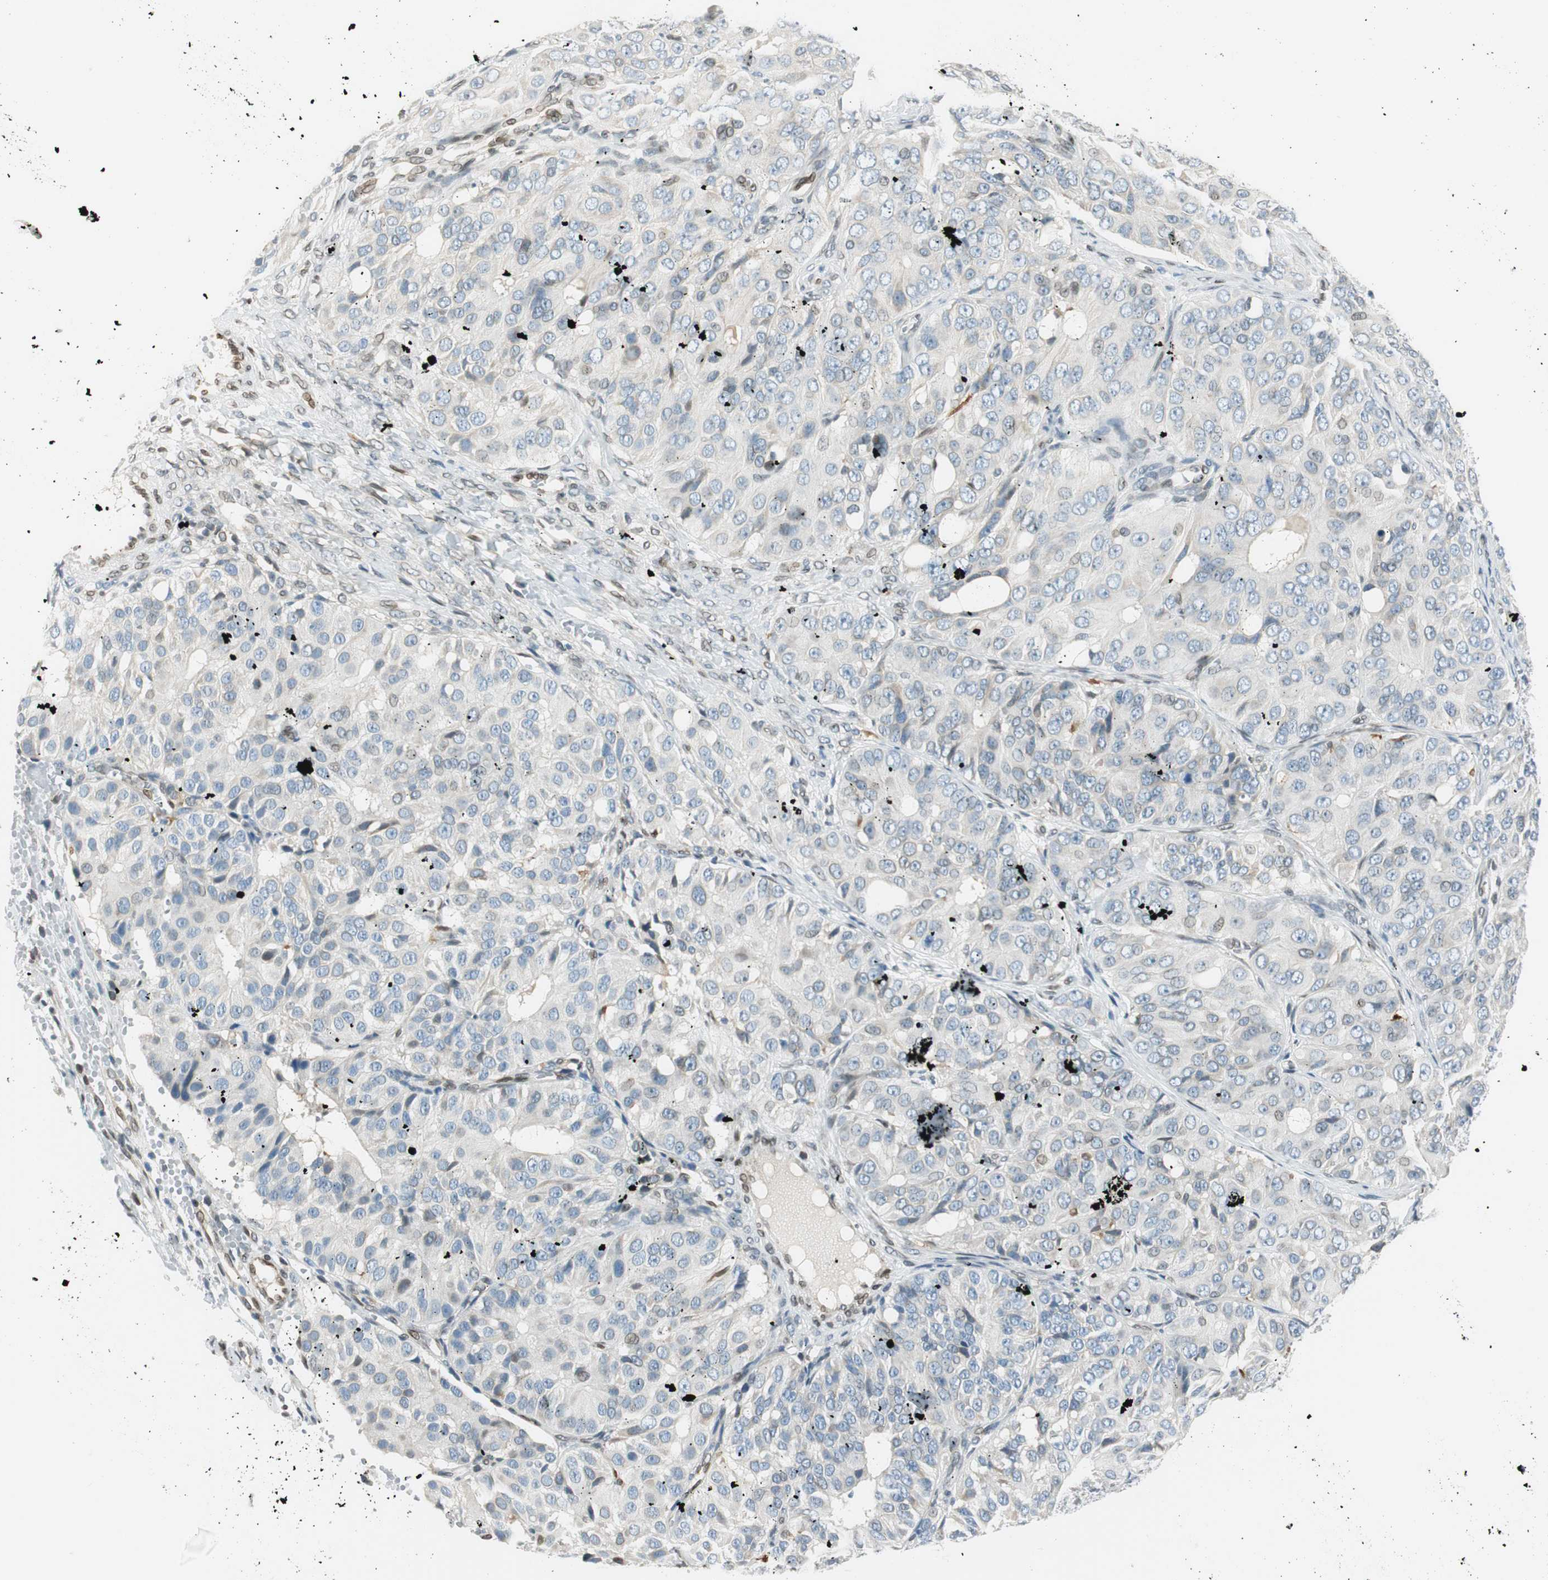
{"staining": {"intensity": "negative", "quantity": "none", "location": "none"}, "tissue": "ovarian cancer", "cell_type": "Tumor cells", "image_type": "cancer", "snomed": [{"axis": "morphology", "description": "Carcinoma, endometroid"}, {"axis": "topography", "description": "Ovary"}], "caption": "Immunohistochemical staining of ovarian cancer (endometroid carcinoma) exhibits no significant positivity in tumor cells.", "gene": "TMEM260", "patient": {"sex": "female", "age": 51}}